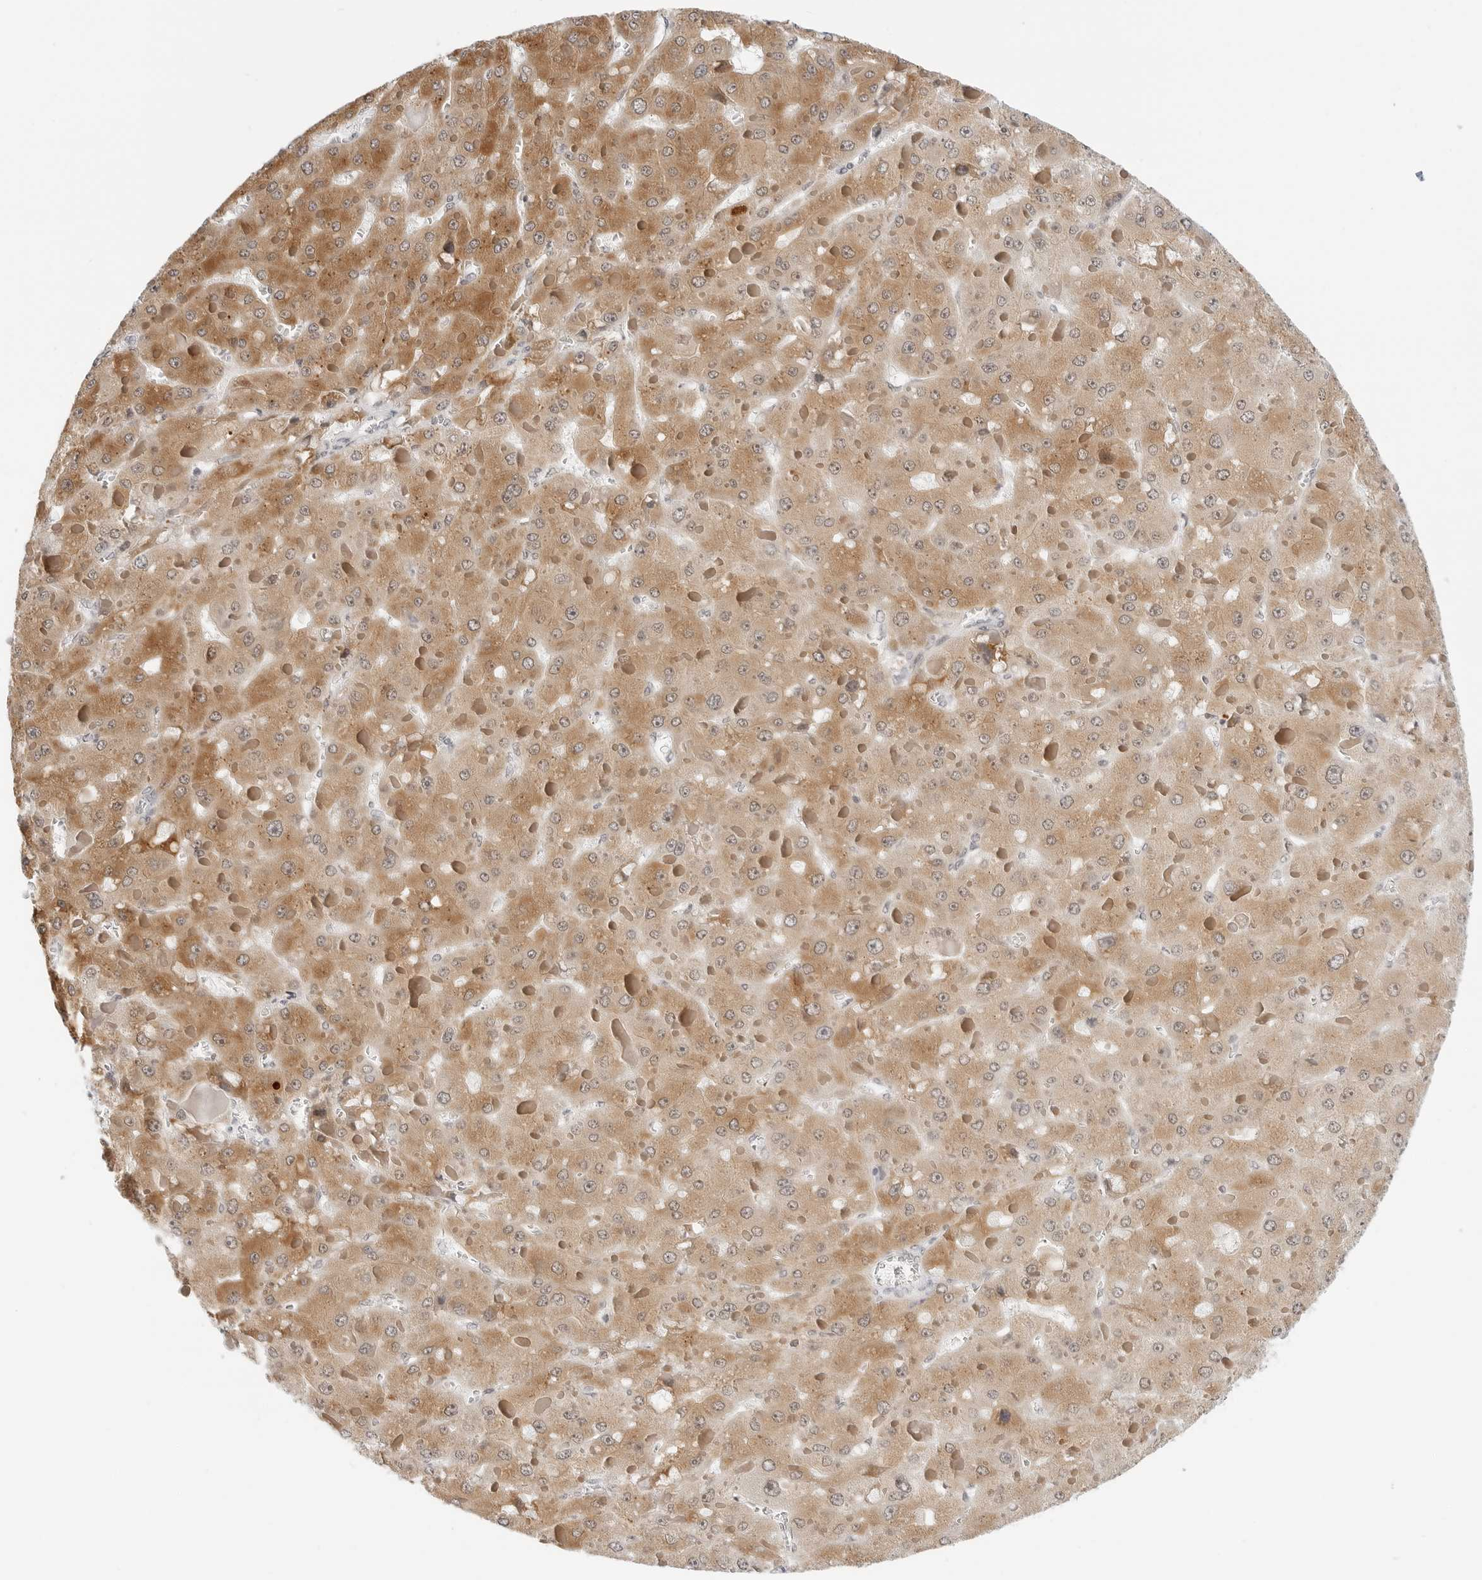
{"staining": {"intensity": "moderate", "quantity": ">75%", "location": "cytoplasmic/membranous"}, "tissue": "liver cancer", "cell_type": "Tumor cells", "image_type": "cancer", "snomed": [{"axis": "morphology", "description": "Carcinoma, Hepatocellular, NOS"}, {"axis": "topography", "description": "Liver"}], "caption": "IHC image of human liver cancer (hepatocellular carcinoma) stained for a protein (brown), which exhibits medium levels of moderate cytoplasmic/membranous positivity in about >75% of tumor cells.", "gene": "TSEN2", "patient": {"sex": "female", "age": 73}}